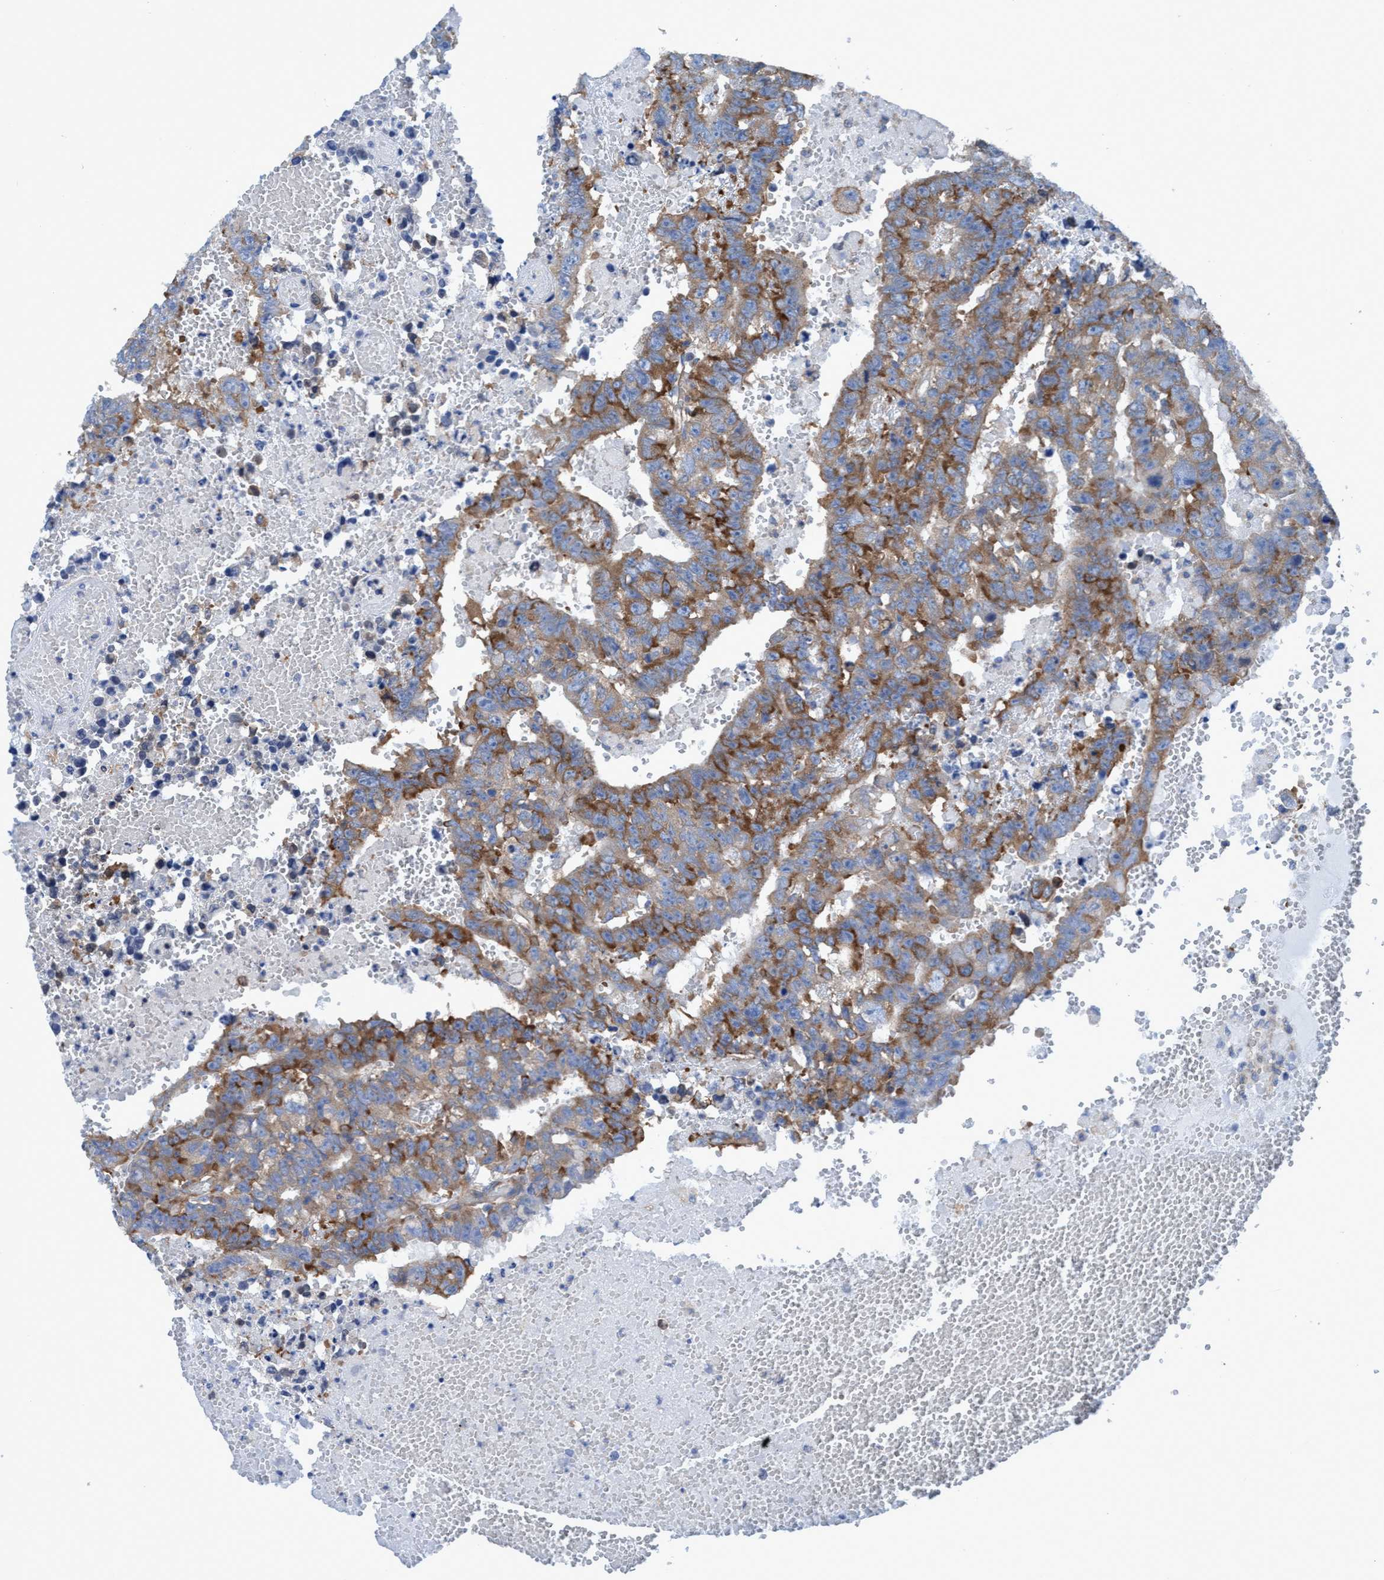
{"staining": {"intensity": "moderate", "quantity": ">75%", "location": "cytoplasmic/membranous"}, "tissue": "testis cancer", "cell_type": "Tumor cells", "image_type": "cancer", "snomed": [{"axis": "morphology", "description": "Carcinoma, Embryonal, NOS"}, {"axis": "topography", "description": "Testis"}], "caption": "Moderate cytoplasmic/membranous protein positivity is appreciated in about >75% of tumor cells in testis embryonal carcinoma. (brown staining indicates protein expression, while blue staining denotes nuclei).", "gene": "NMT1", "patient": {"sex": "male", "age": 25}}